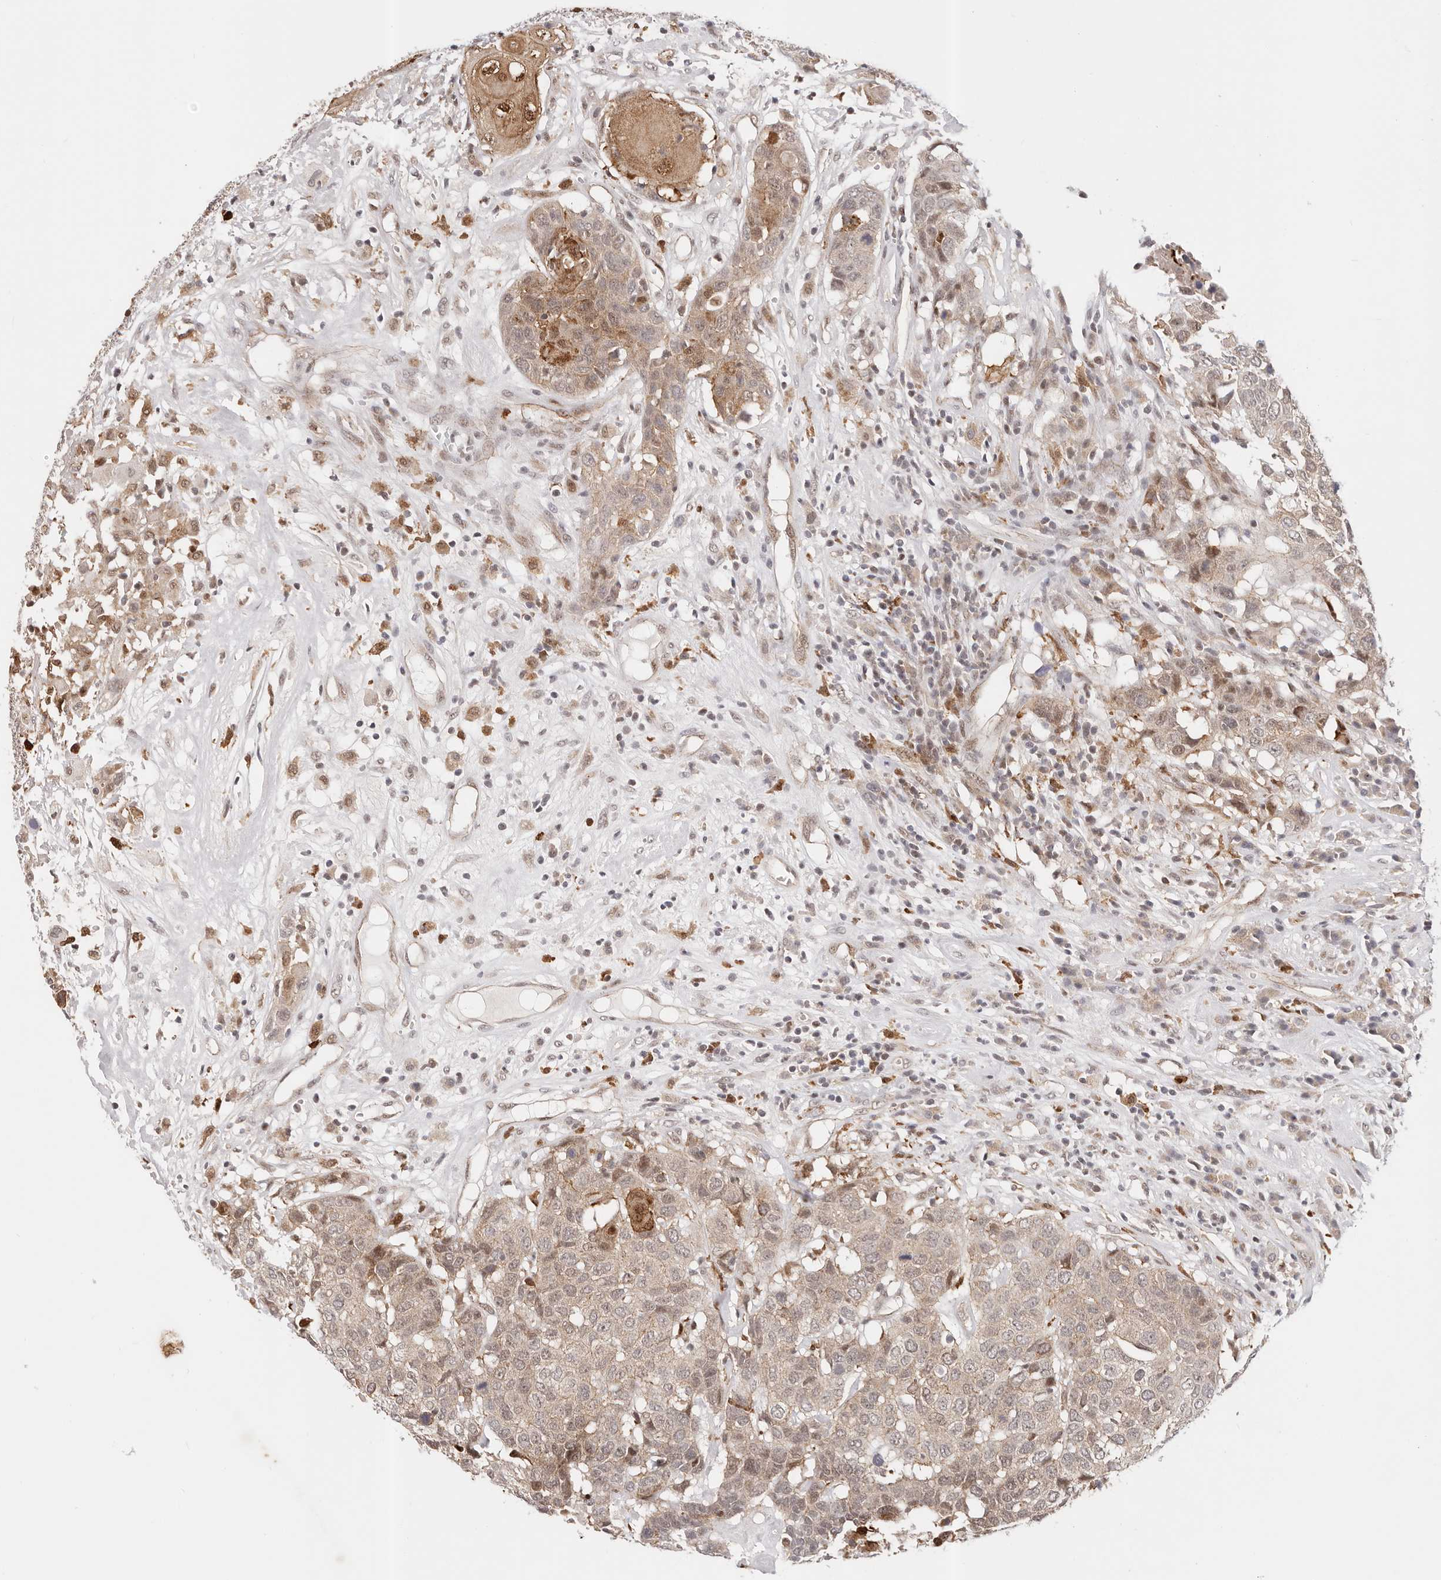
{"staining": {"intensity": "moderate", "quantity": "<25%", "location": "cytoplasmic/membranous,nuclear"}, "tissue": "head and neck cancer", "cell_type": "Tumor cells", "image_type": "cancer", "snomed": [{"axis": "morphology", "description": "Squamous cell carcinoma, NOS"}, {"axis": "topography", "description": "Head-Neck"}], "caption": "This micrograph demonstrates immunohistochemistry (IHC) staining of head and neck cancer, with low moderate cytoplasmic/membranous and nuclear staining in about <25% of tumor cells.", "gene": "AFDN", "patient": {"sex": "male", "age": 66}}